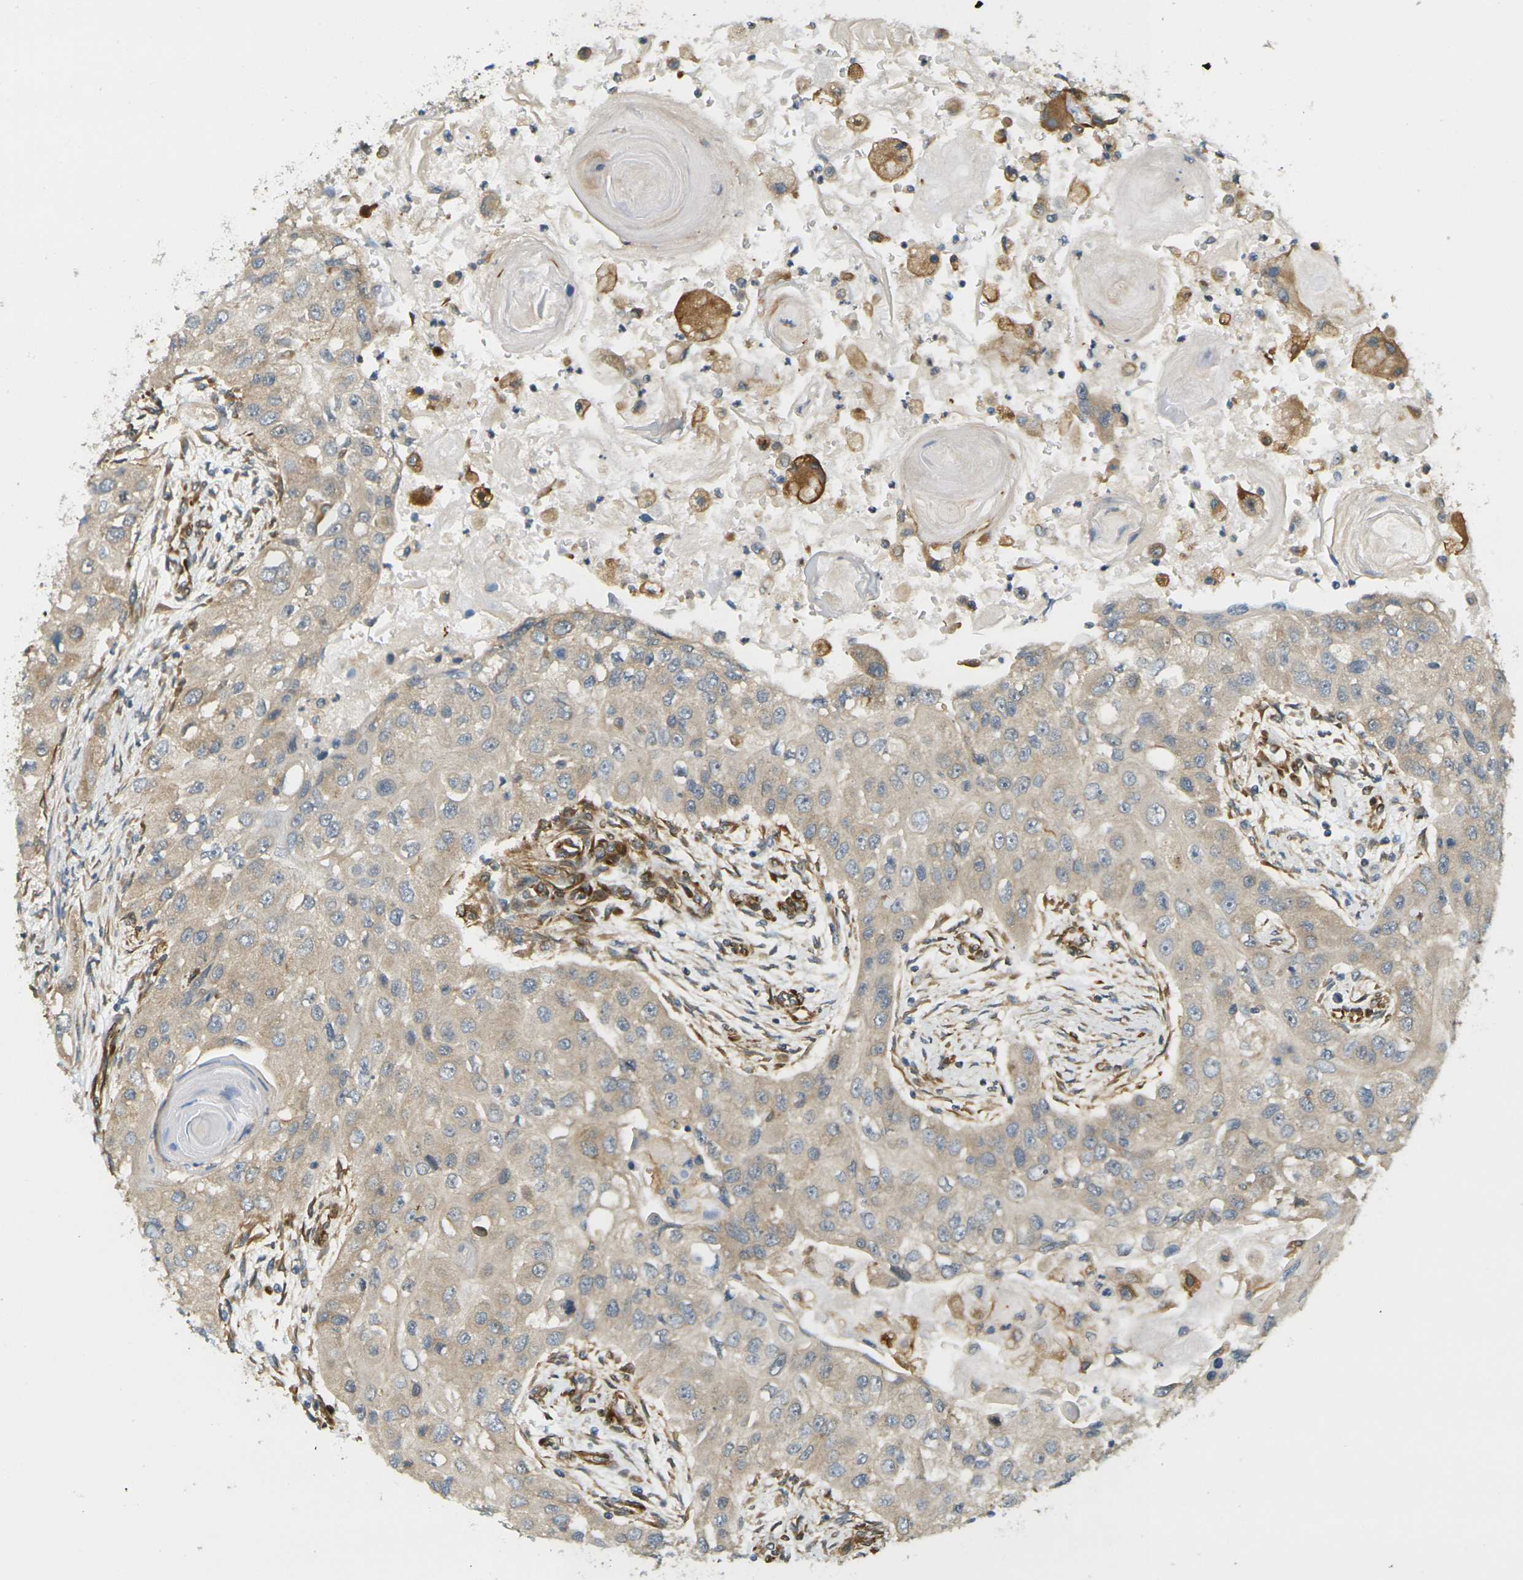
{"staining": {"intensity": "weak", "quantity": ">75%", "location": "cytoplasmic/membranous"}, "tissue": "head and neck cancer", "cell_type": "Tumor cells", "image_type": "cancer", "snomed": [{"axis": "morphology", "description": "Normal tissue, NOS"}, {"axis": "morphology", "description": "Squamous cell carcinoma, NOS"}, {"axis": "topography", "description": "Skeletal muscle"}, {"axis": "topography", "description": "Head-Neck"}], "caption": "Protein staining of head and neck cancer tissue demonstrates weak cytoplasmic/membranous positivity in approximately >75% of tumor cells.", "gene": "CYTH3", "patient": {"sex": "male", "age": 51}}